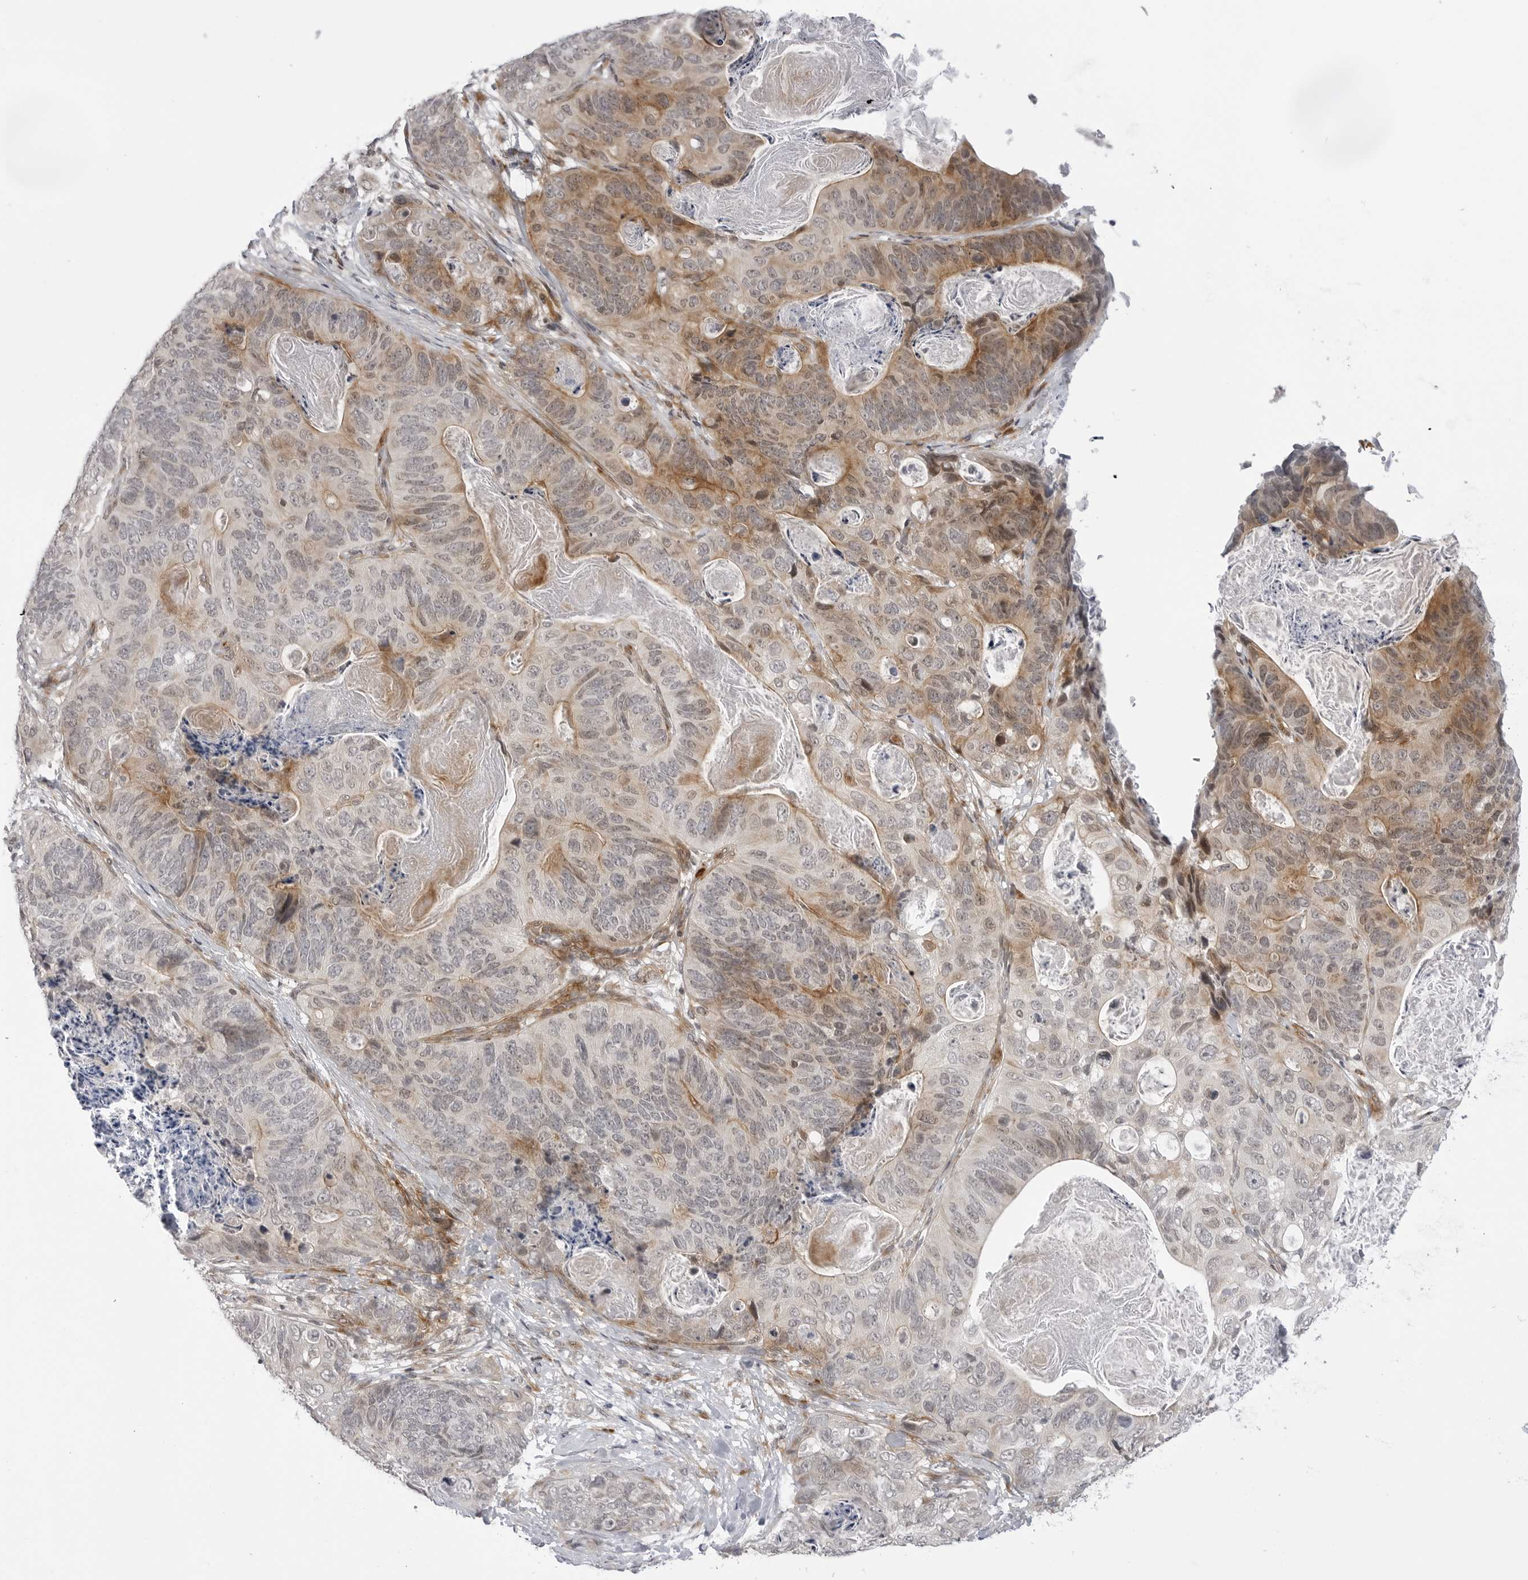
{"staining": {"intensity": "moderate", "quantity": "25%-75%", "location": "cytoplasmic/membranous"}, "tissue": "stomach cancer", "cell_type": "Tumor cells", "image_type": "cancer", "snomed": [{"axis": "morphology", "description": "Normal tissue, NOS"}, {"axis": "morphology", "description": "Adenocarcinoma, NOS"}, {"axis": "topography", "description": "Stomach"}], "caption": "Stomach cancer stained for a protein exhibits moderate cytoplasmic/membranous positivity in tumor cells. Nuclei are stained in blue.", "gene": "ADAMTS5", "patient": {"sex": "female", "age": 89}}